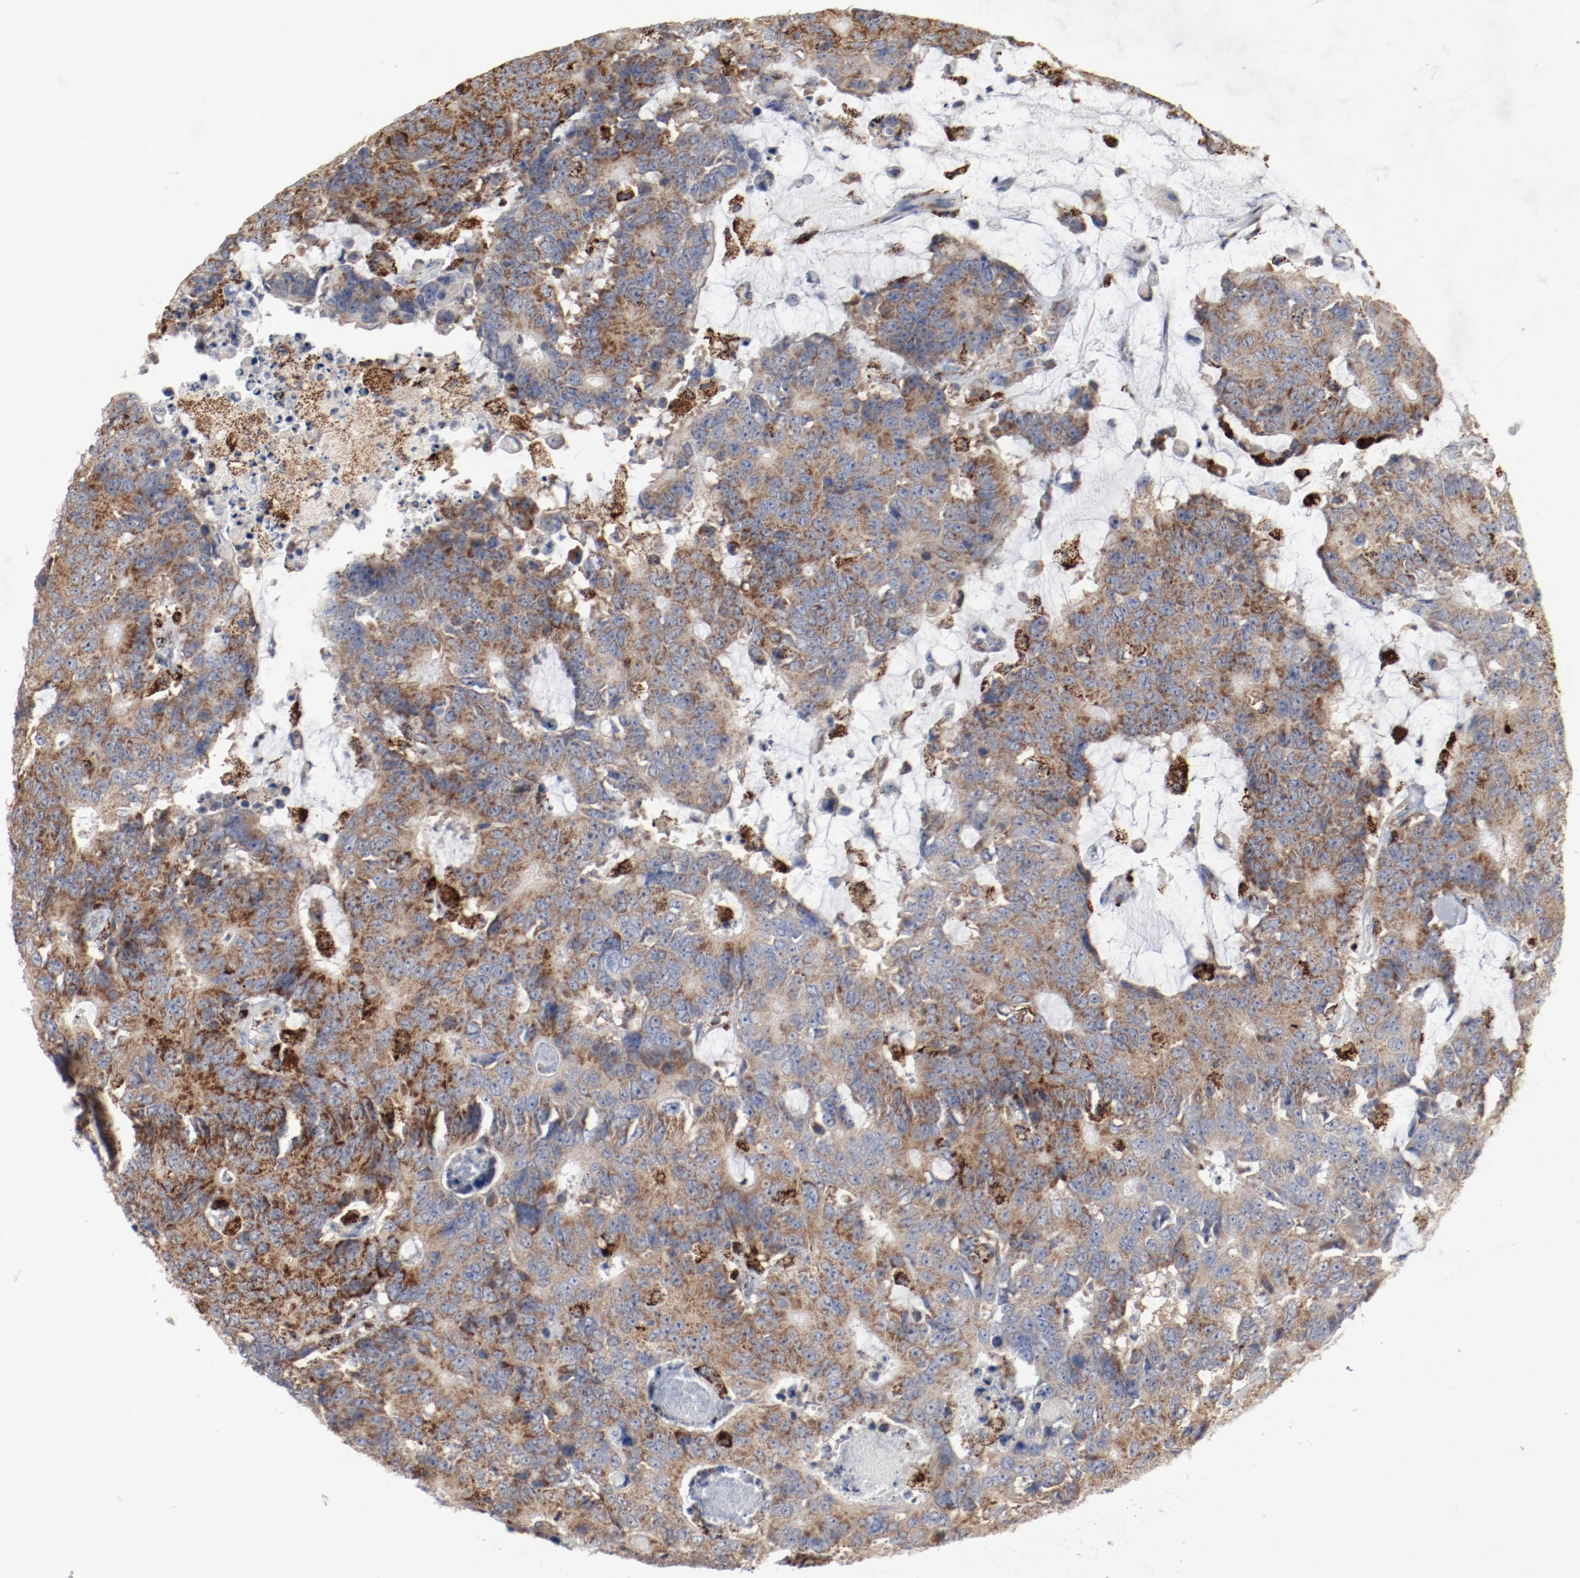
{"staining": {"intensity": "moderate", "quantity": ">75%", "location": "cytoplasmic/membranous"}, "tissue": "colorectal cancer", "cell_type": "Tumor cells", "image_type": "cancer", "snomed": [{"axis": "morphology", "description": "Adenocarcinoma, NOS"}, {"axis": "topography", "description": "Colon"}], "caption": "Adenocarcinoma (colorectal) stained with a brown dye shows moderate cytoplasmic/membranous positive positivity in about >75% of tumor cells.", "gene": "SETD3", "patient": {"sex": "female", "age": 86}}